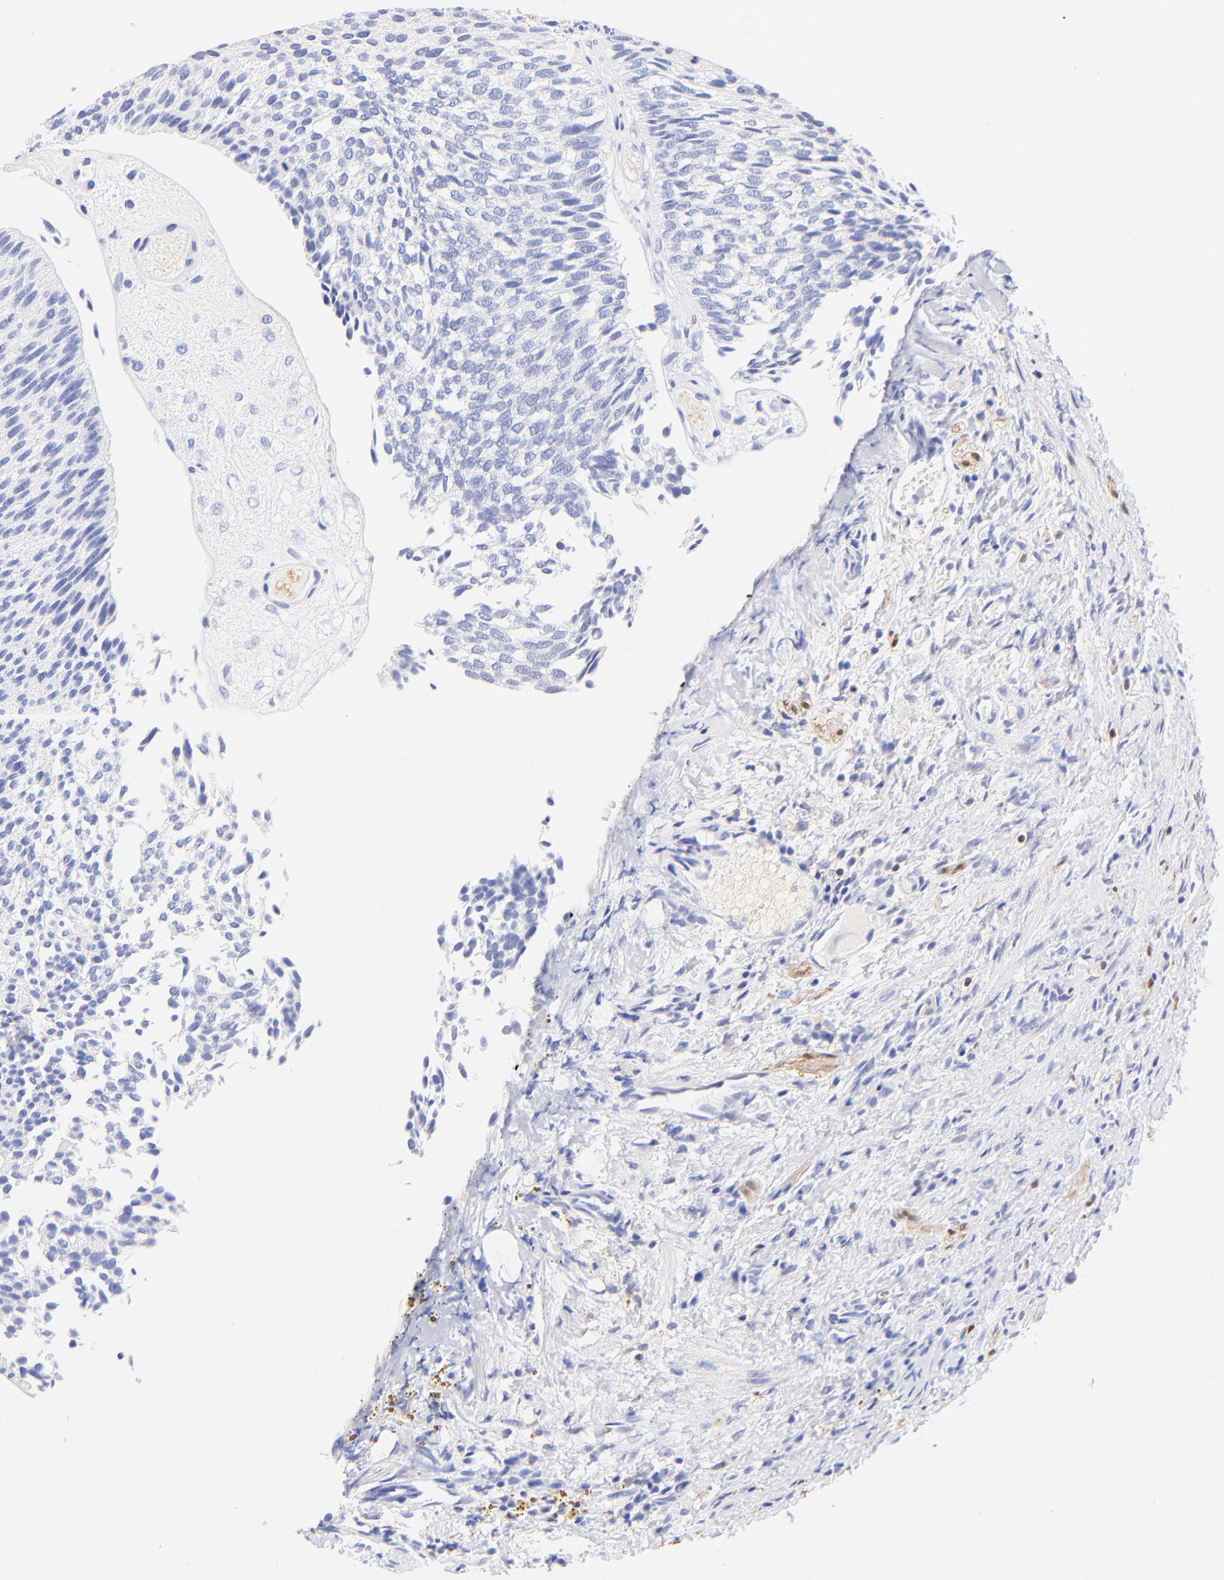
{"staining": {"intensity": "negative", "quantity": "none", "location": "none"}, "tissue": "urothelial cancer", "cell_type": "Tumor cells", "image_type": "cancer", "snomed": [{"axis": "morphology", "description": "Urothelial carcinoma, Low grade"}, {"axis": "topography", "description": "Urinary bladder"}], "caption": "This is an IHC micrograph of urothelial cancer. There is no positivity in tumor cells.", "gene": "ALDH1A1", "patient": {"sex": "male", "age": 84}}